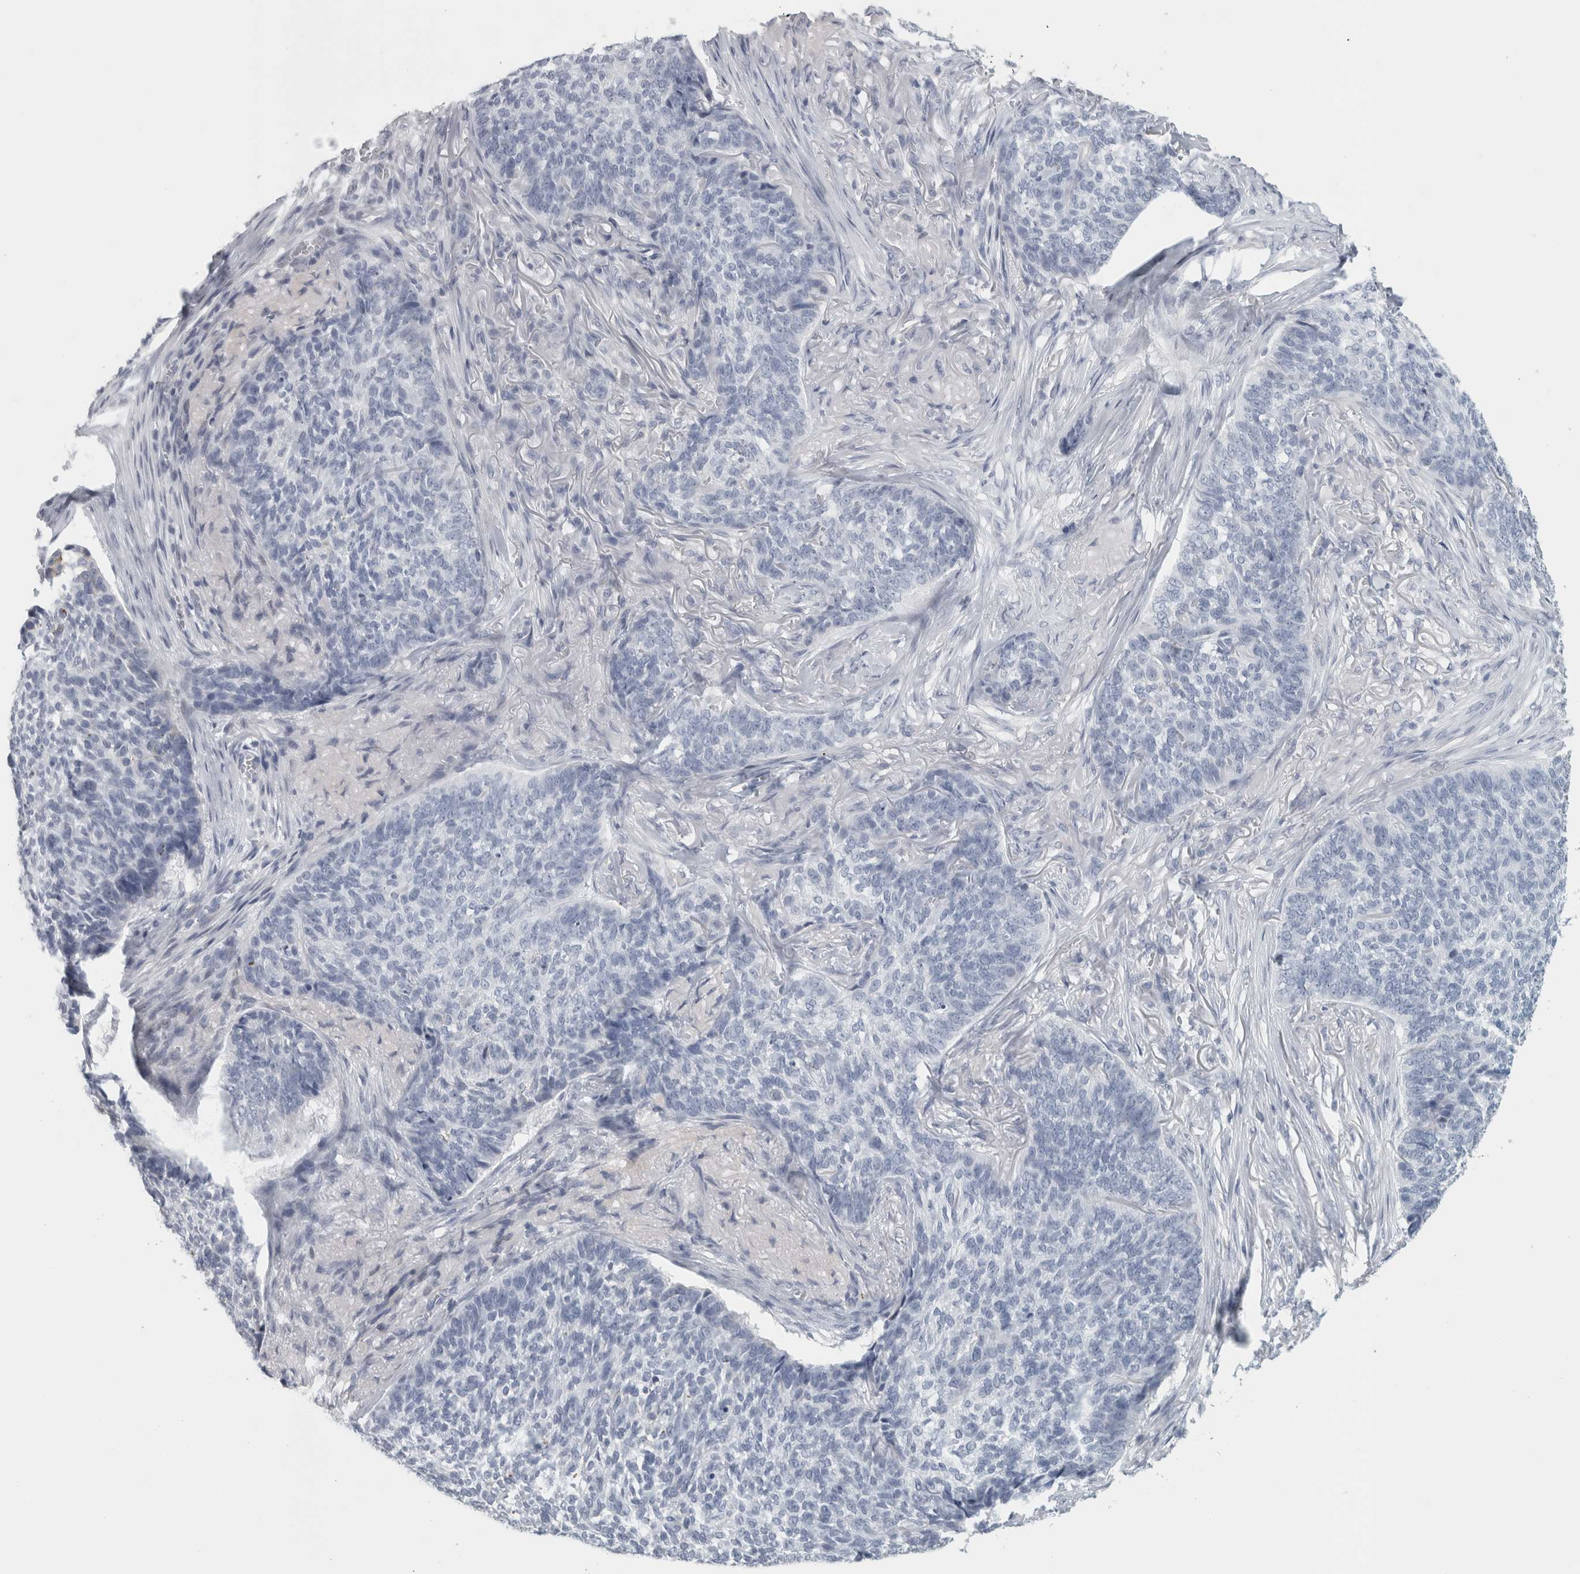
{"staining": {"intensity": "negative", "quantity": "none", "location": "none"}, "tissue": "skin cancer", "cell_type": "Tumor cells", "image_type": "cancer", "snomed": [{"axis": "morphology", "description": "Basal cell carcinoma"}, {"axis": "topography", "description": "Skin"}], "caption": "IHC of human basal cell carcinoma (skin) exhibits no expression in tumor cells.", "gene": "CPE", "patient": {"sex": "male", "age": 85}}